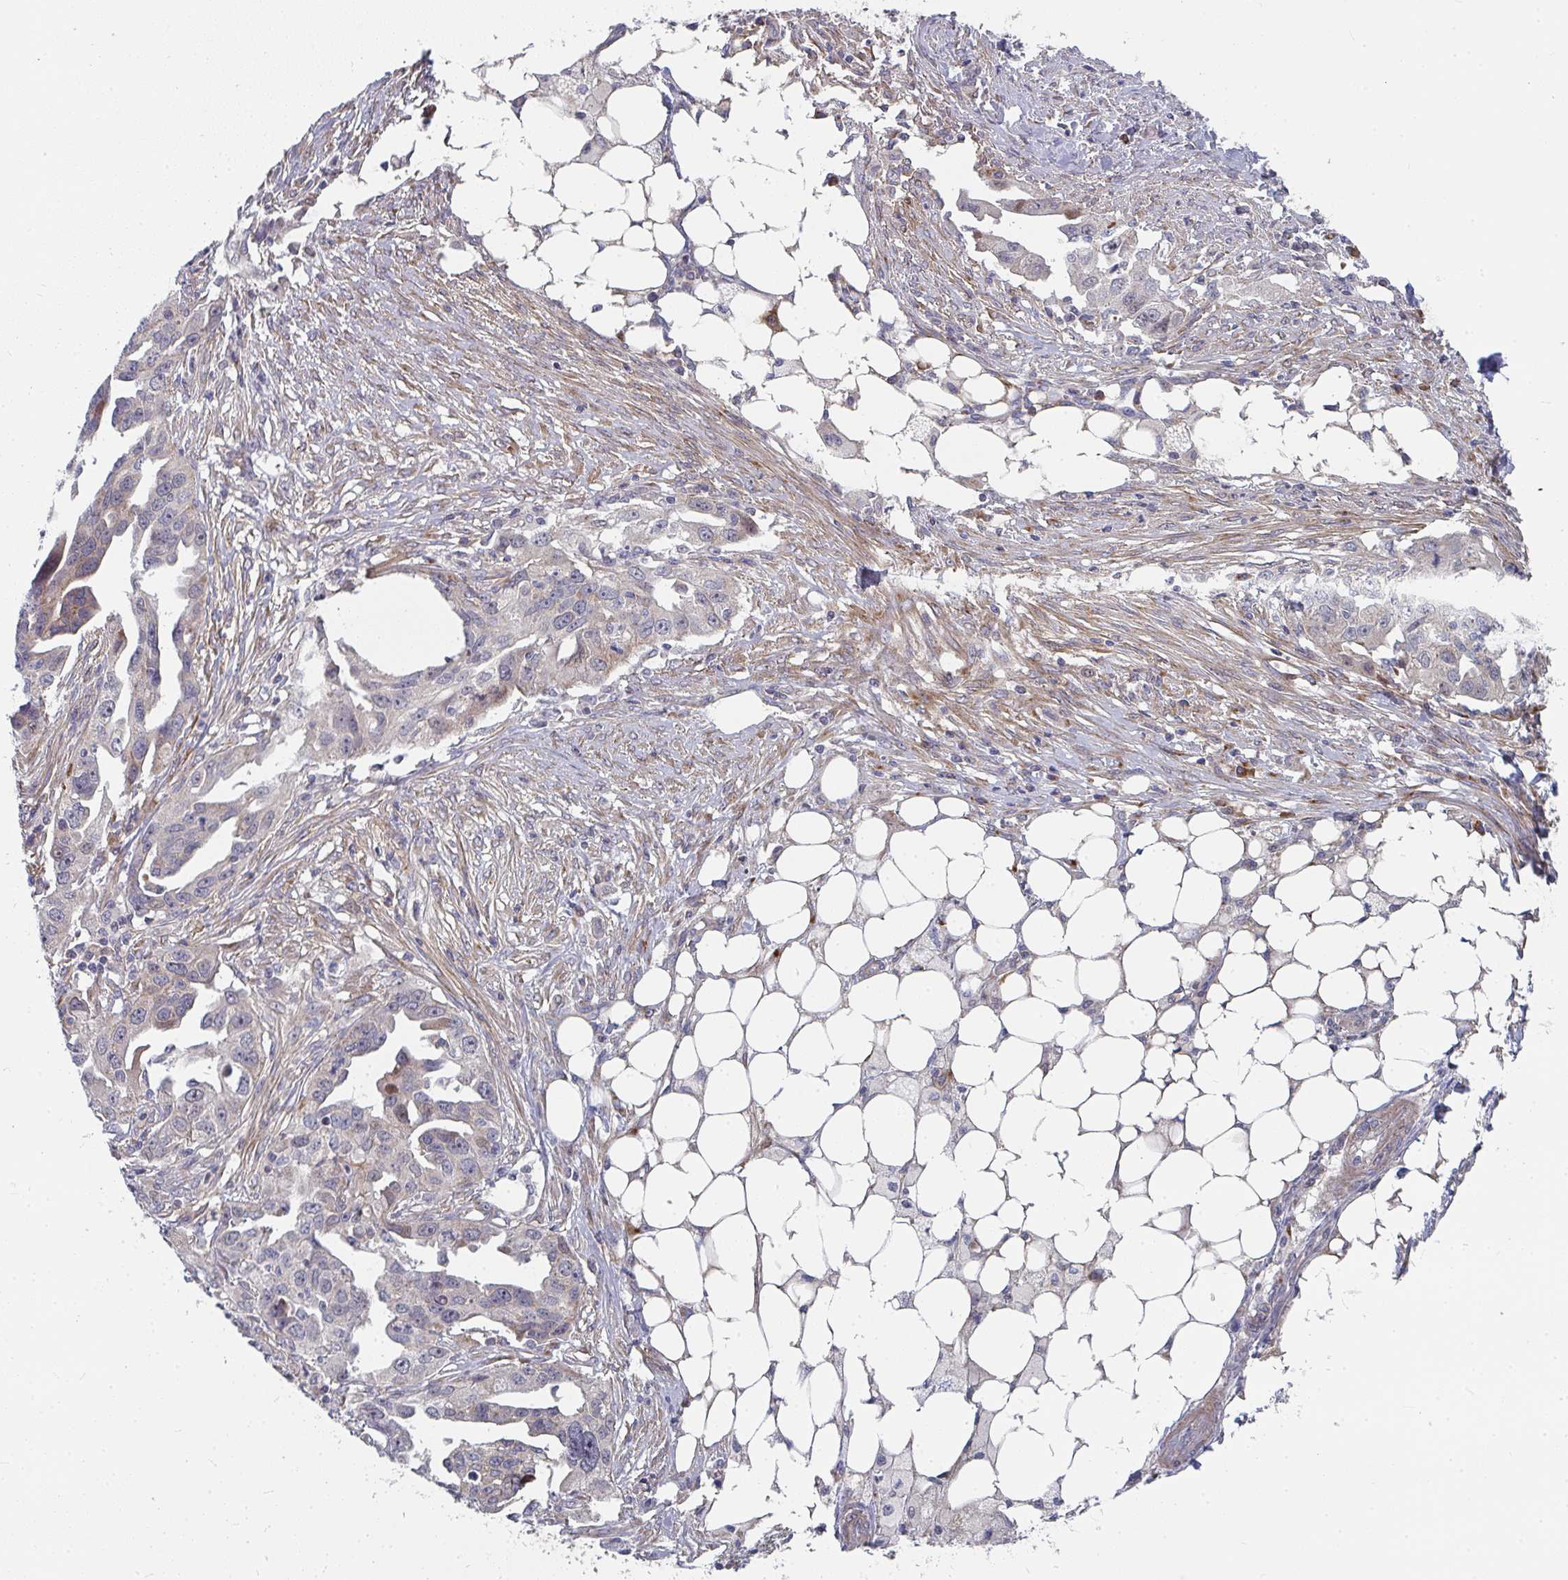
{"staining": {"intensity": "weak", "quantity": "<25%", "location": "cytoplasmic/membranous"}, "tissue": "ovarian cancer", "cell_type": "Tumor cells", "image_type": "cancer", "snomed": [{"axis": "morphology", "description": "Carcinoma, endometroid"}, {"axis": "morphology", "description": "Cystadenocarcinoma, serous, NOS"}, {"axis": "topography", "description": "Ovary"}], "caption": "Serous cystadenocarcinoma (ovarian) stained for a protein using immunohistochemistry displays no expression tumor cells.", "gene": "RHEBL1", "patient": {"sex": "female", "age": 45}}